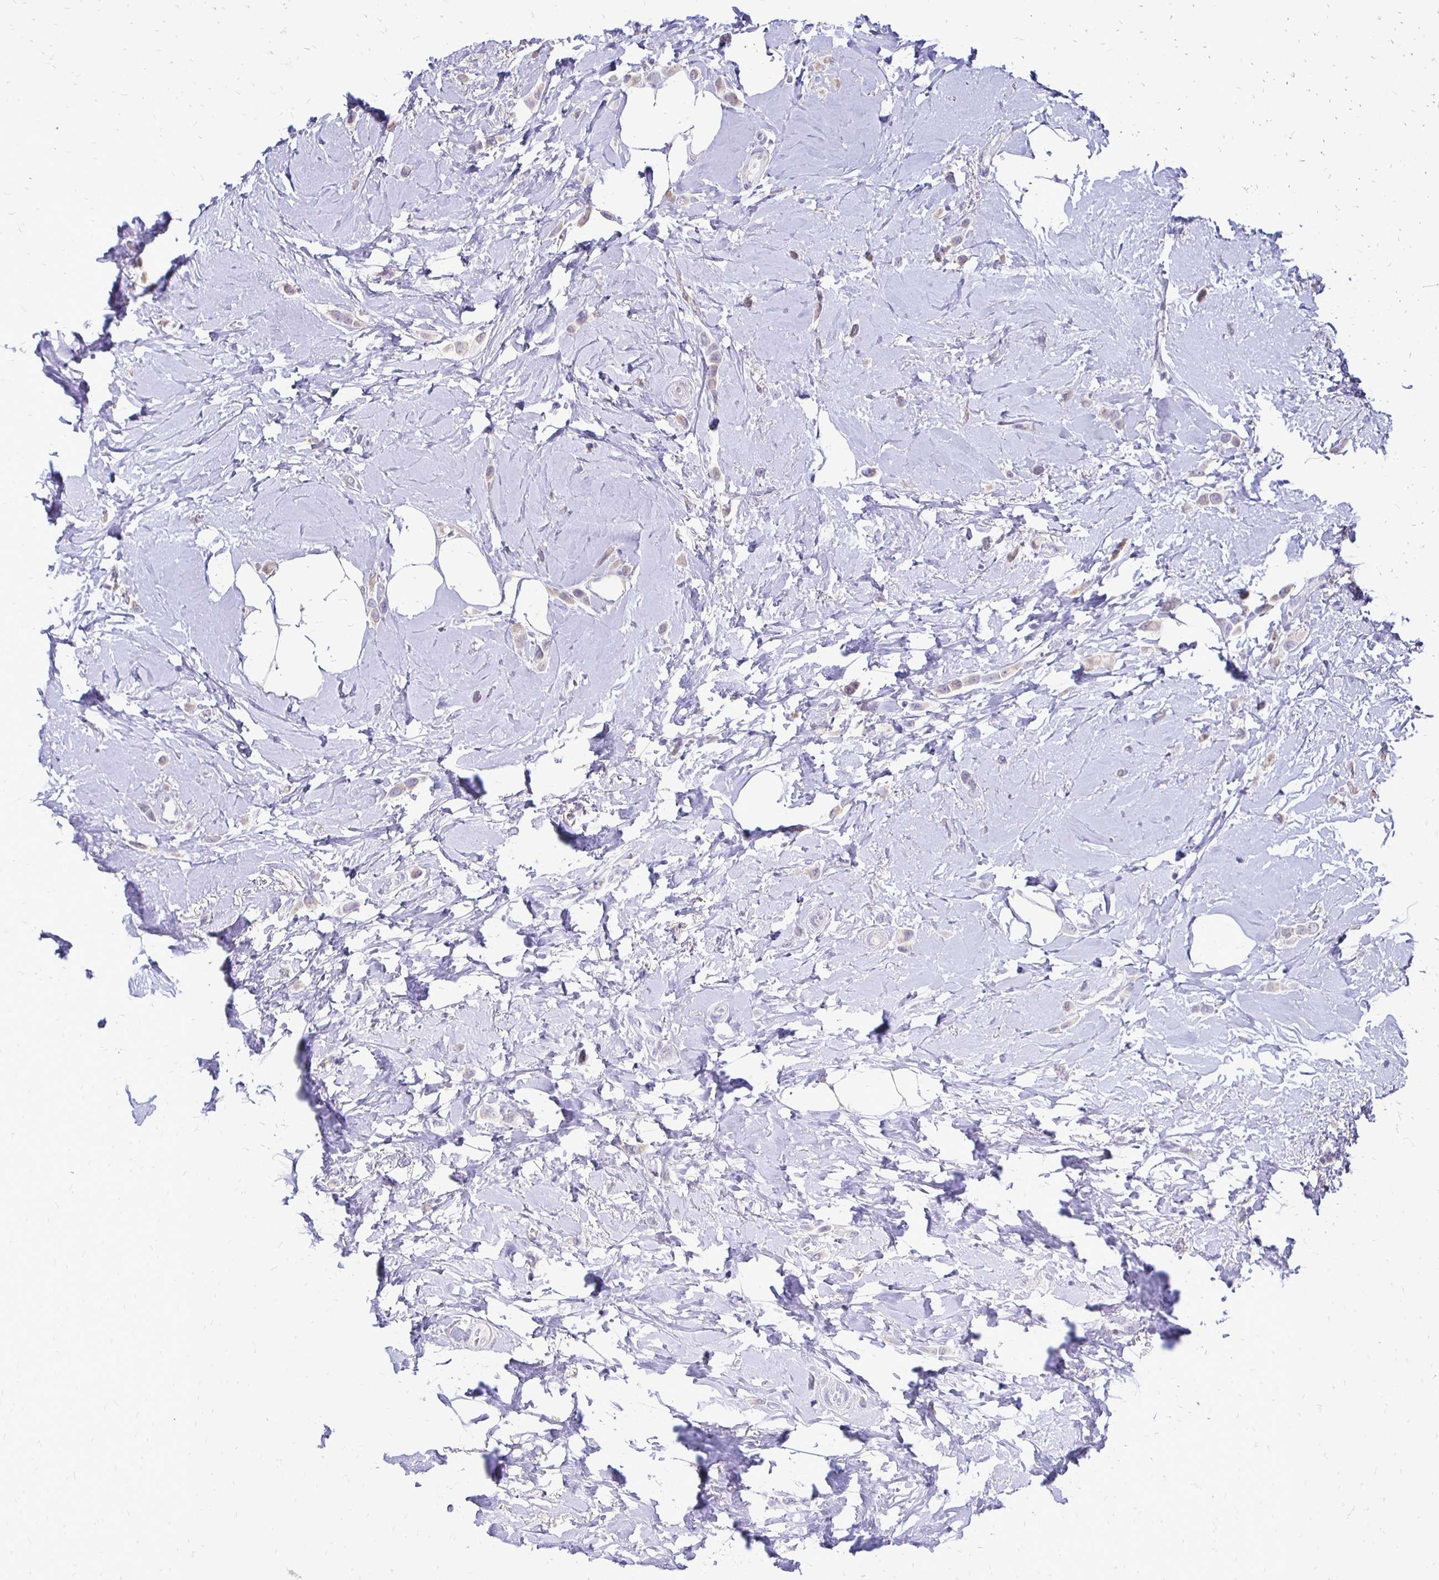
{"staining": {"intensity": "negative", "quantity": "none", "location": "none"}, "tissue": "breast cancer", "cell_type": "Tumor cells", "image_type": "cancer", "snomed": [{"axis": "morphology", "description": "Lobular carcinoma"}, {"axis": "topography", "description": "Breast"}], "caption": "There is no significant staining in tumor cells of breast lobular carcinoma.", "gene": "ALPG", "patient": {"sex": "female", "age": 66}}